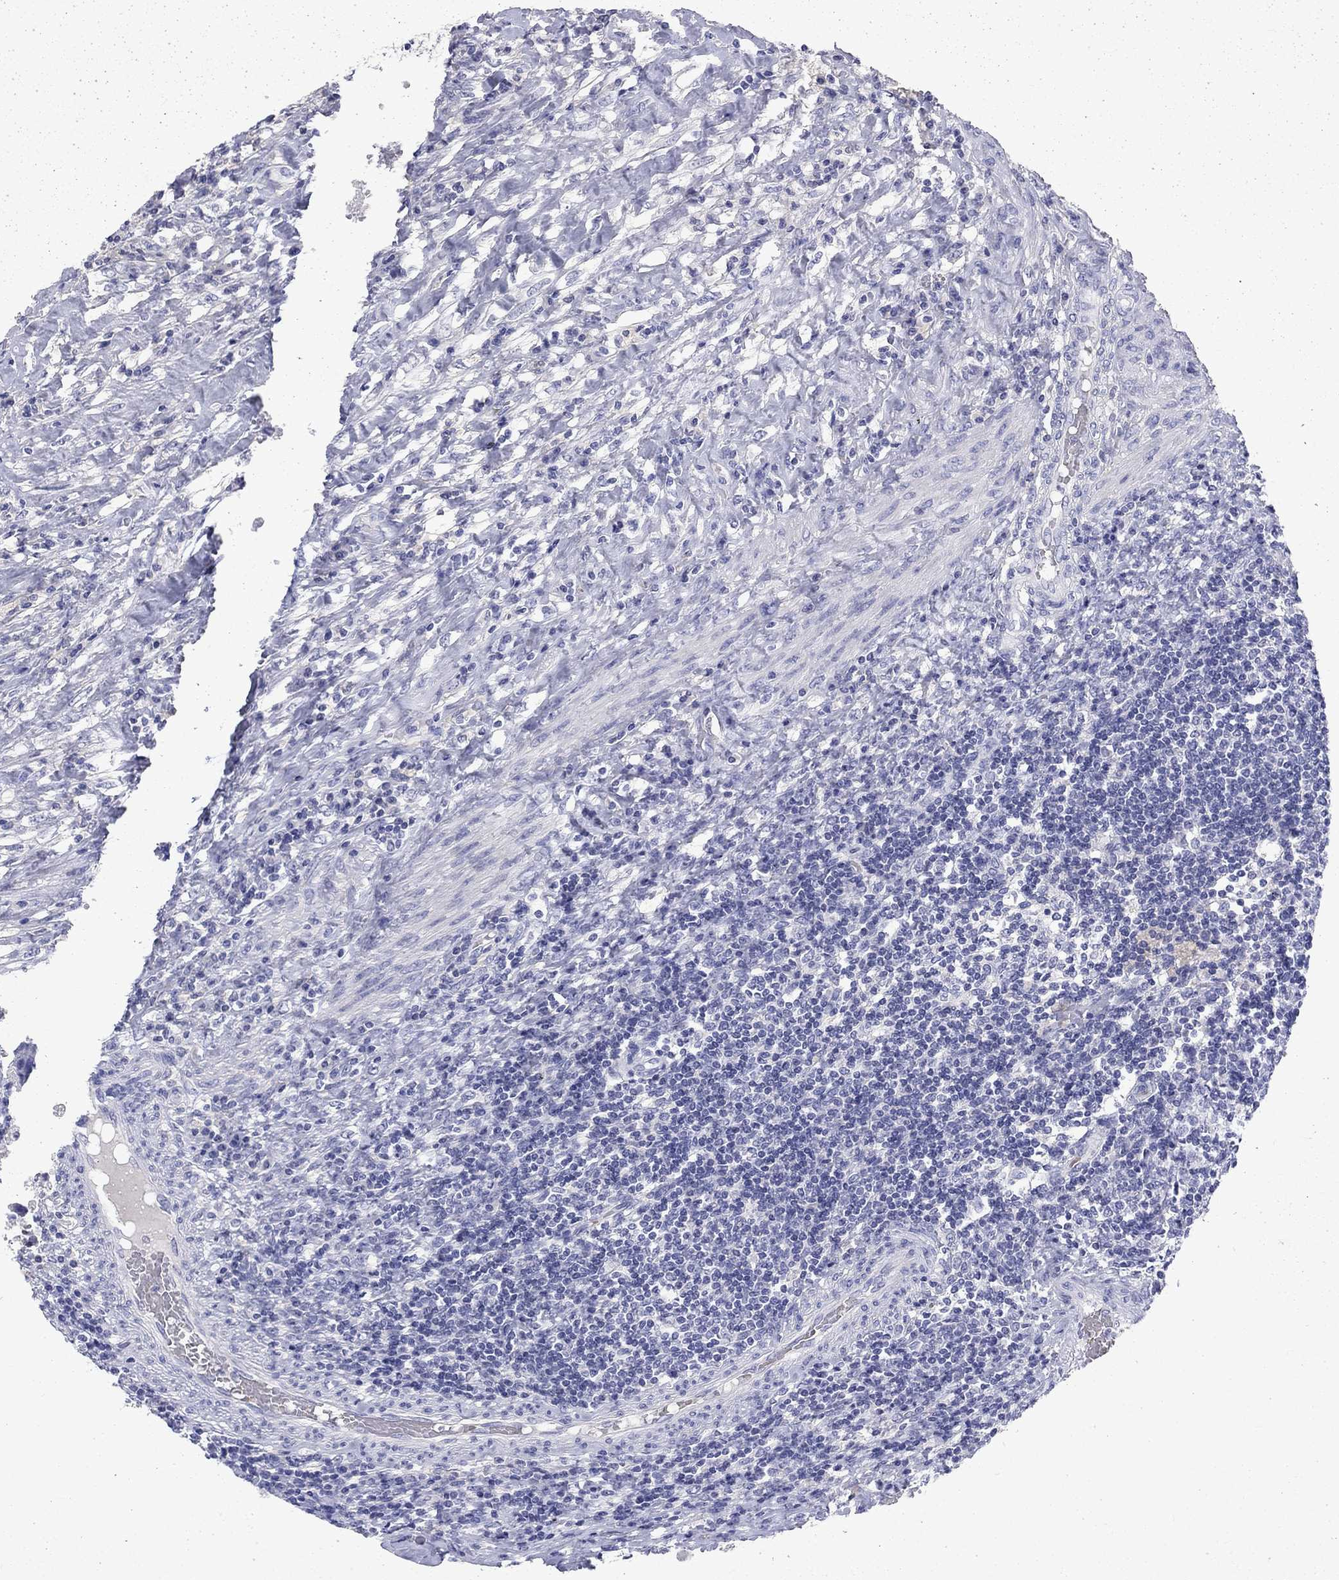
{"staining": {"intensity": "negative", "quantity": "none", "location": "none"}, "tissue": "testis cancer", "cell_type": "Tumor cells", "image_type": "cancer", "snomed": [{"axis": "morphology", "description": "Necrosis, NOS"}, {"axis": "morphology", "description": "Carcinoma, Embryonal, NOS"}, {"axis": "topography", "description": "Testis"}], "caption": "This is an immunohistochemistry histopathology image of testis cancer (embryonal carcinoma). There is no positivity in tumor cells.", "gene": "ENPP6", "patient": {"sex": "male", "age": 19}}